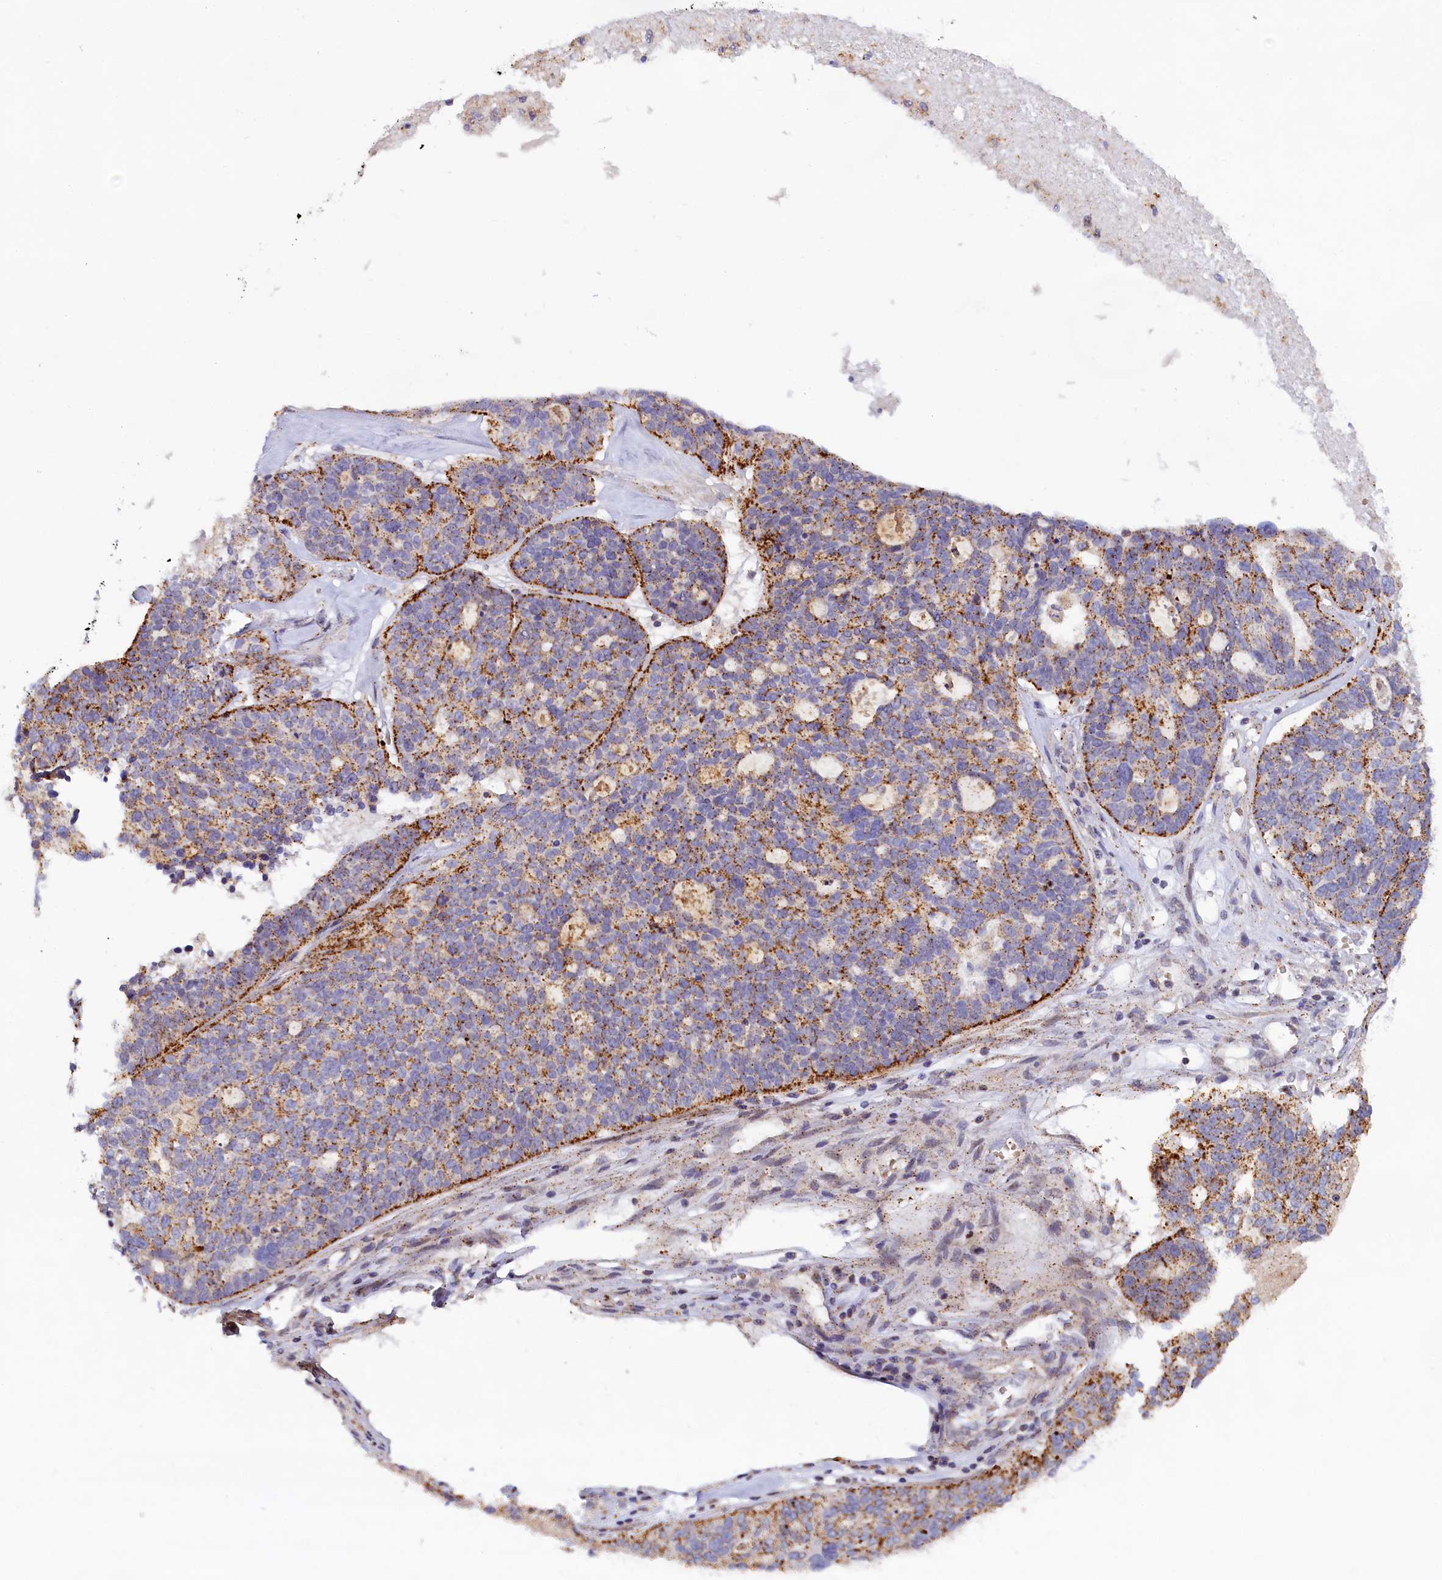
{"staining": {"intensity": "moderate", "quantity": ">75%", "location": "cytoplasmic/membranous"}, "tissue": "ovarian cancer", "cell_type": "Tumor cells", "image_type": "cancer", "snomed": [{"axis": "morphology", "description": "Cystadenocarcinoma, serous, NOS"}, {"axis": "topography", "description": "Ovary"}], "caption": "Protein staining by immunohistochemistry demonstrates moderate cytoplasmic/membranous staining in approximately >75% of tumor cells in ovarian cancer.", "gene": "HYKK", "patient": {"sex": "female", "age": 59}}